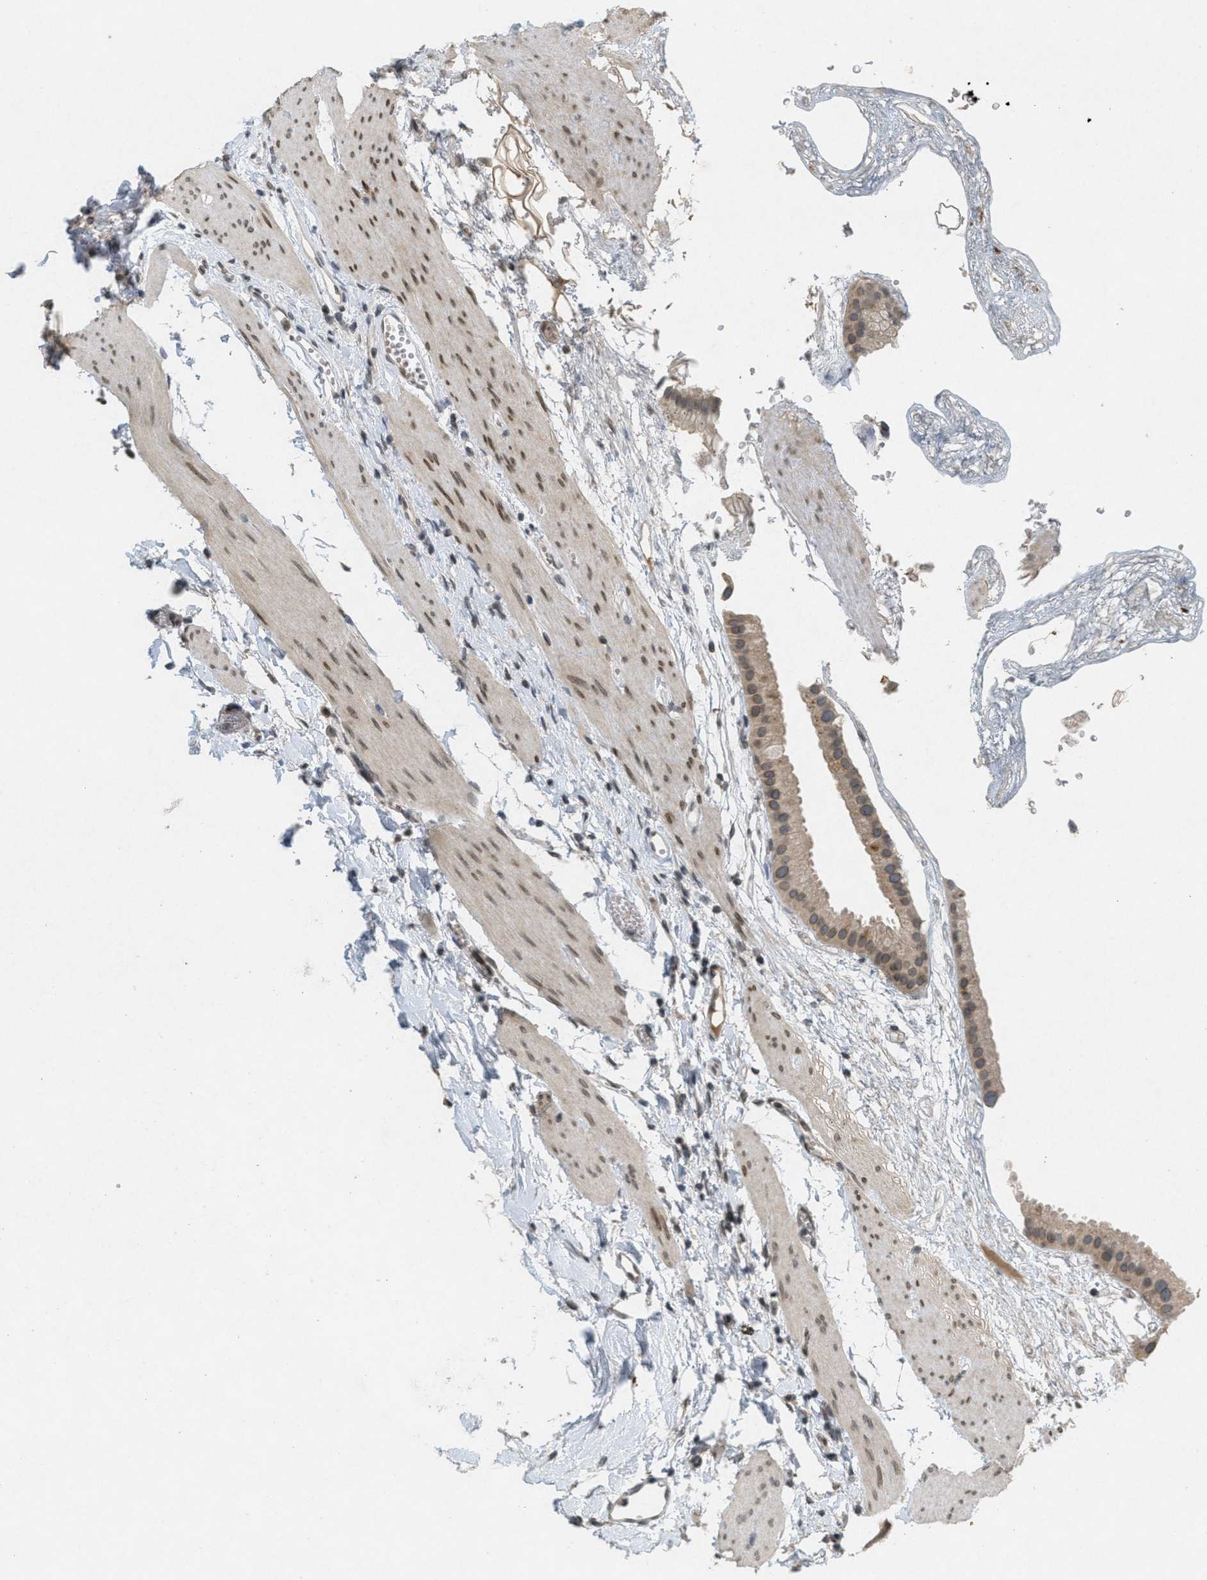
{"staining": {"intensity": "weak", "quantity": ">75%", "location": "cytoplasmic/membranous,nuclear"}, "tissue": "gallbladder", "cell_type": "Glandular cells", "image_type": "normal", "snomed": [{"axis": "morphology", "description": "Normal tissue, NOS"}, {"axis": "topography", "description": "Gallbladder"}], "caption": "Approximately >75% of glandular cells in benign gallbladder exhibit weak cytoplasmic/membranous,nuclear protein staining as visualized by brown immunohistochemical staining.", "gene": "ABHD6", "patient": {"sex": "female", "age": 64}}